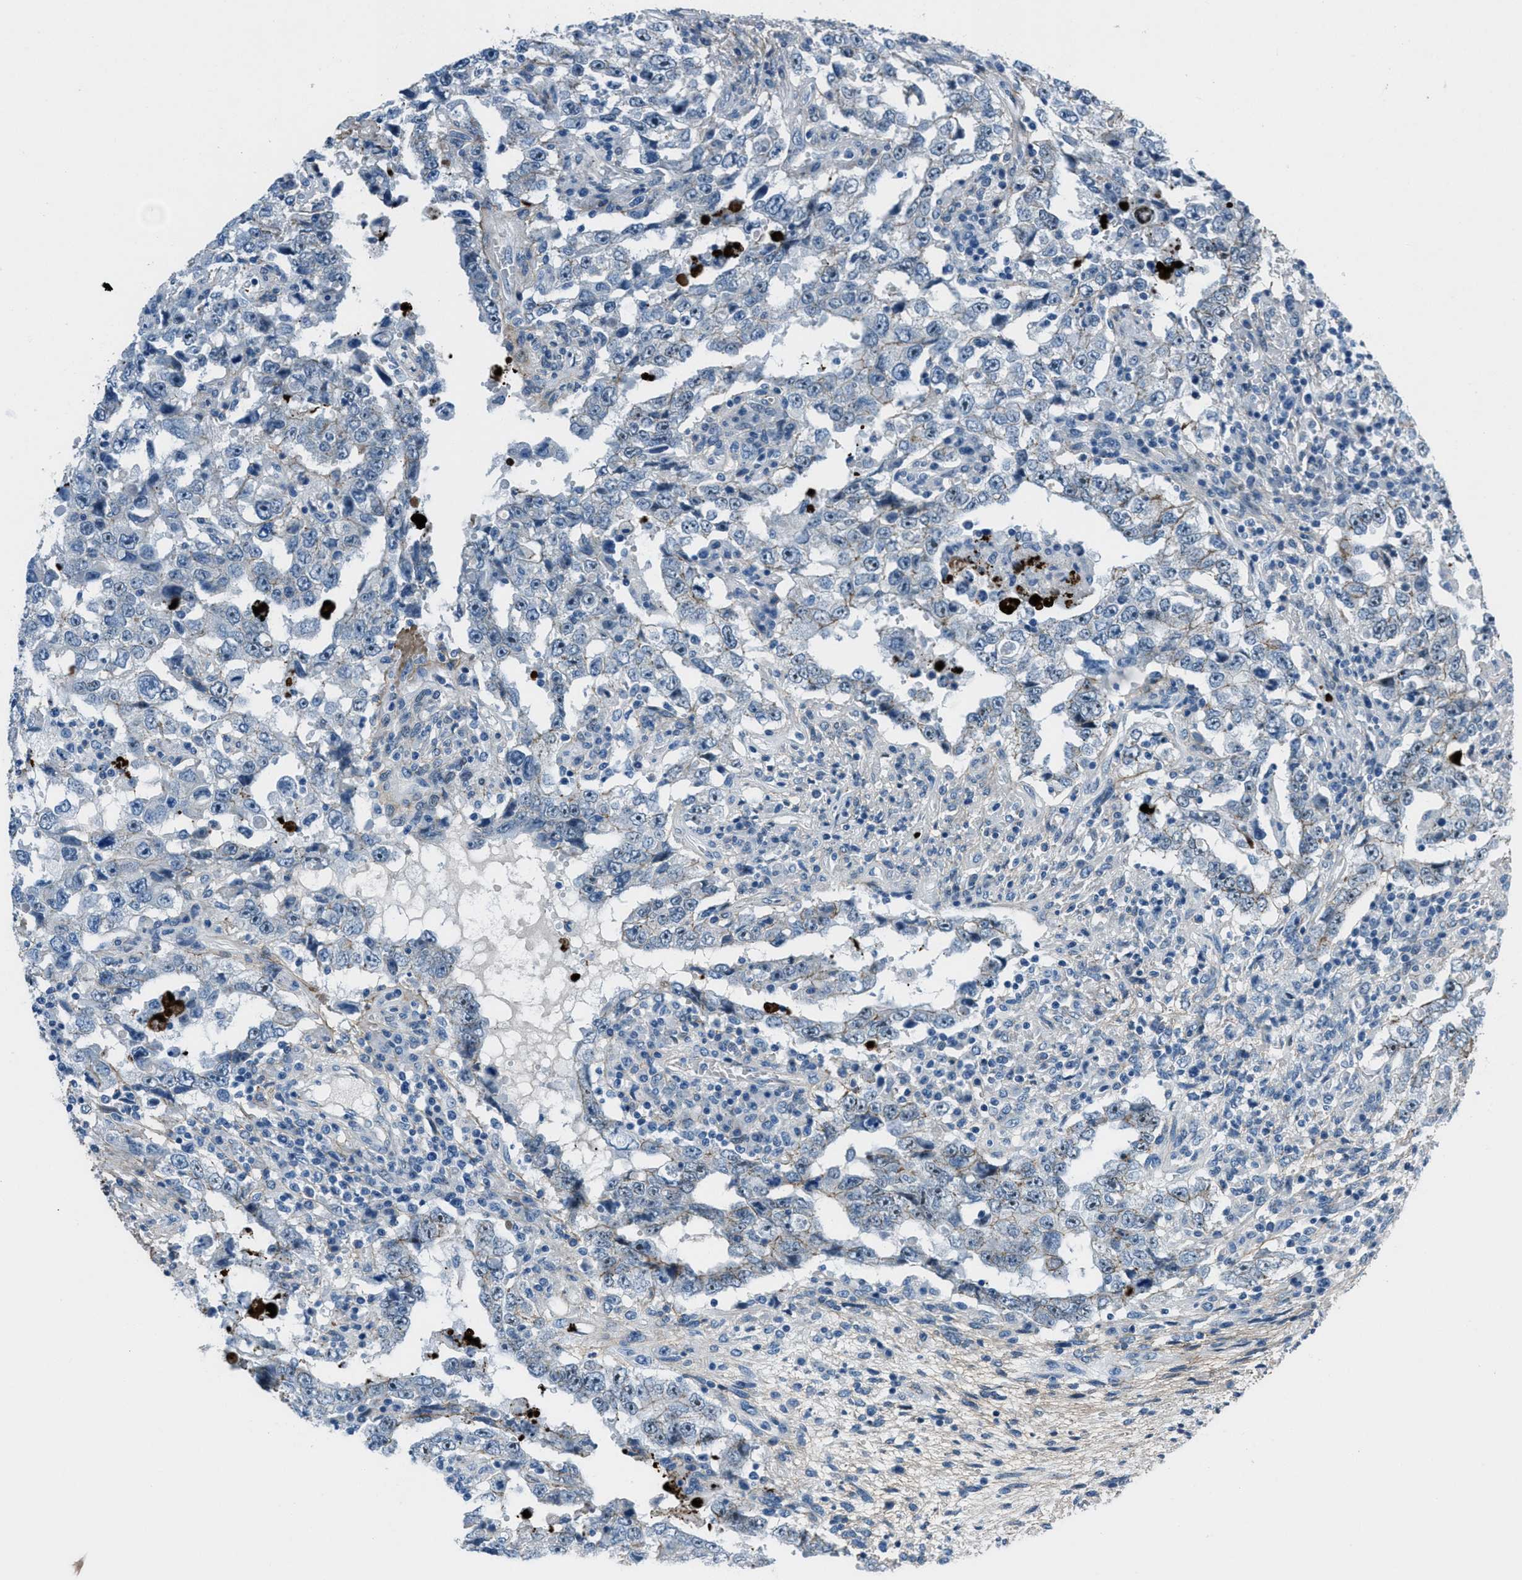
{"staining": {"intensity": "weak", "quantity": "<25%", "location": "cytoplasmic/membranous"}, "tissue": "testis cancer", "cell_type": "Tumor cells", "image_type": "cancer", "snomed": [{"axis": "morphology", "description": "Carcinoma, Embryonal, NOS"}, {"axis": "topography", "description": "Testis"}], "caption": "A histopathology image of embryonal carcinoma (testis) stained for a protein demonstrates no brown staining in tumor cells.", "gene": "FBN1", "patient": {"sex": "male", "age": 26}}